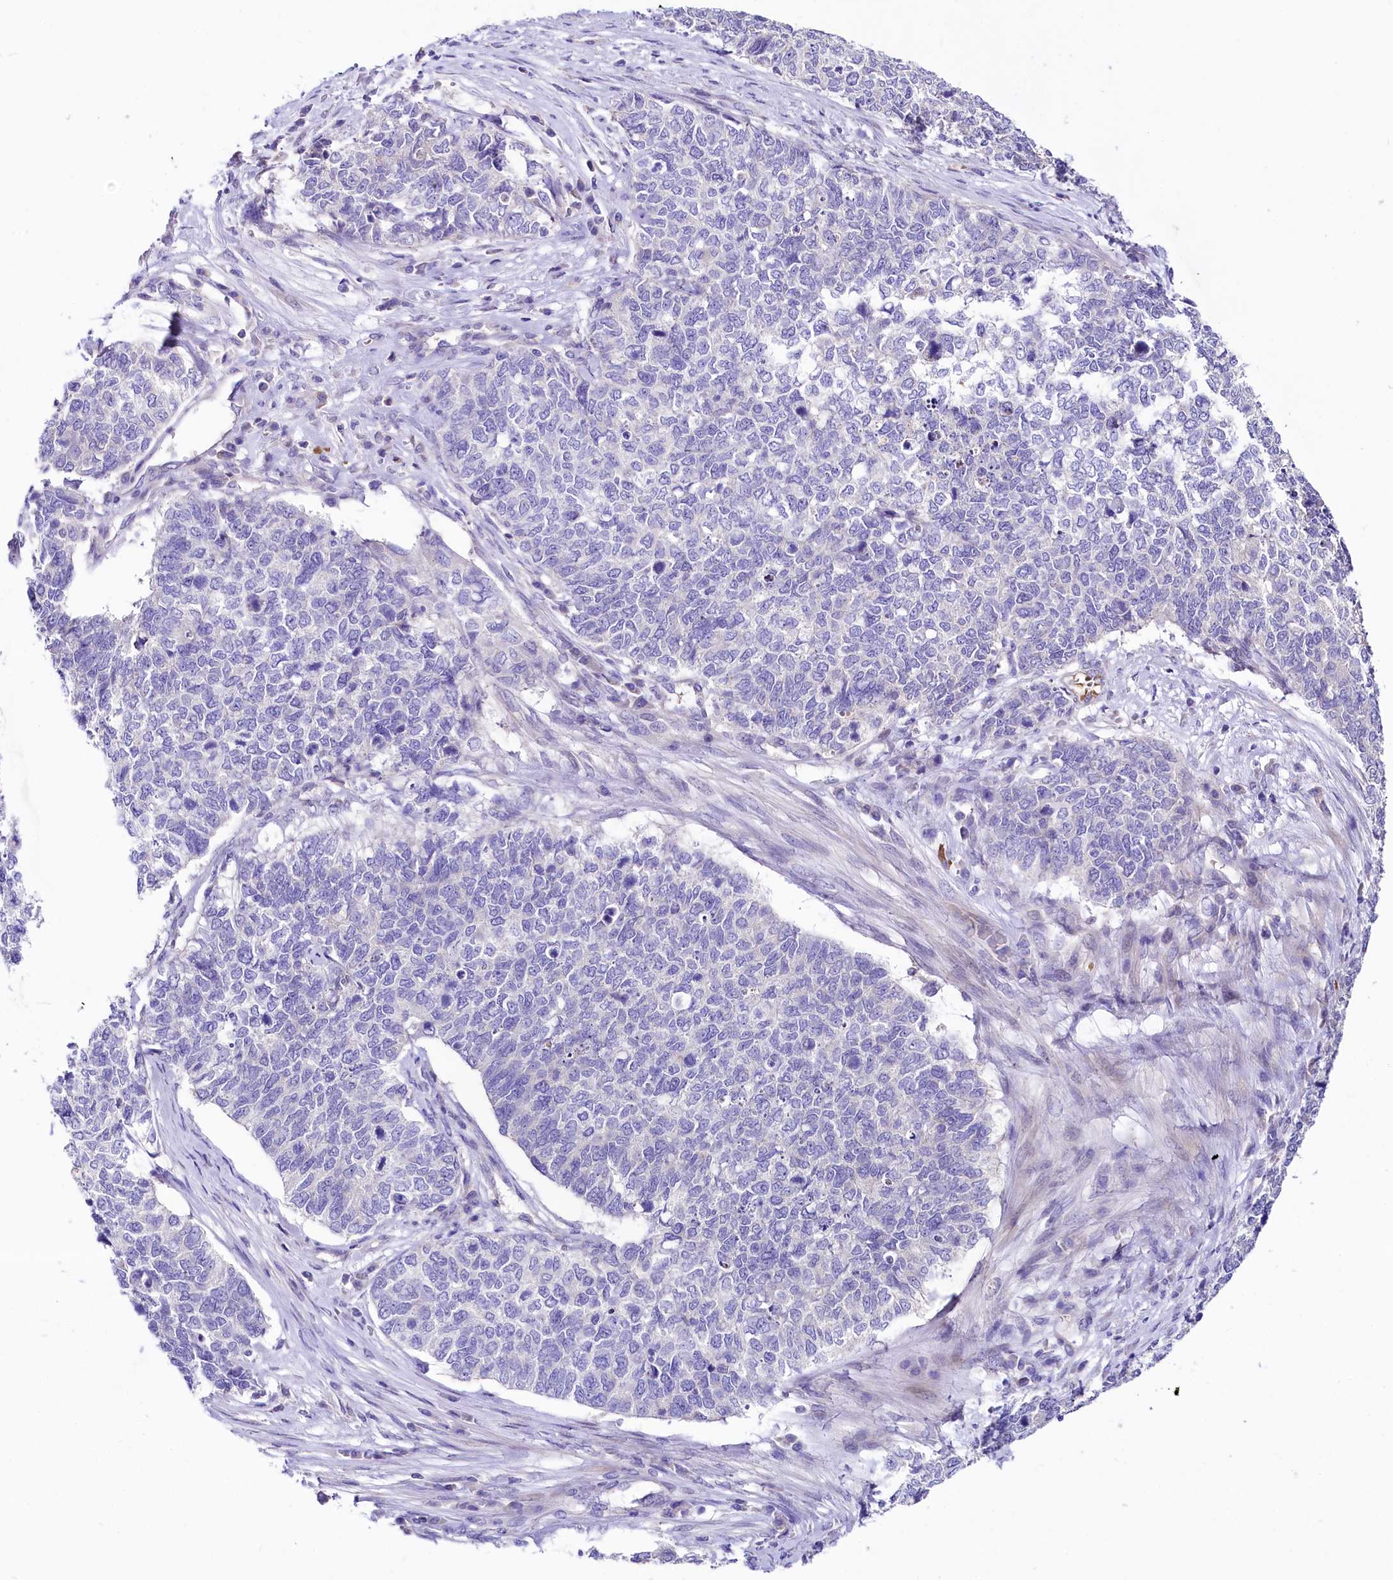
{"staining": {"intensity": "negative", "quantity": "none", "location": "none"}, "tissue": "cervical cancer", "cell_type": "Tumor cells", "image_type": "cancer", "snomed": [{"axis": "morphology", "description": "Squamous cell carcinoma, NOS"}, {"axis": "topography", "description": "Cervix"}], "caption": "High power microscopy photomicrograph of an IHC histopathology image of squamous cell carcinoma (cervical), revealing no significant expression in tumor cells.", "gene": "ABHD5", "patient": {"sex": "female", "age": 63}}